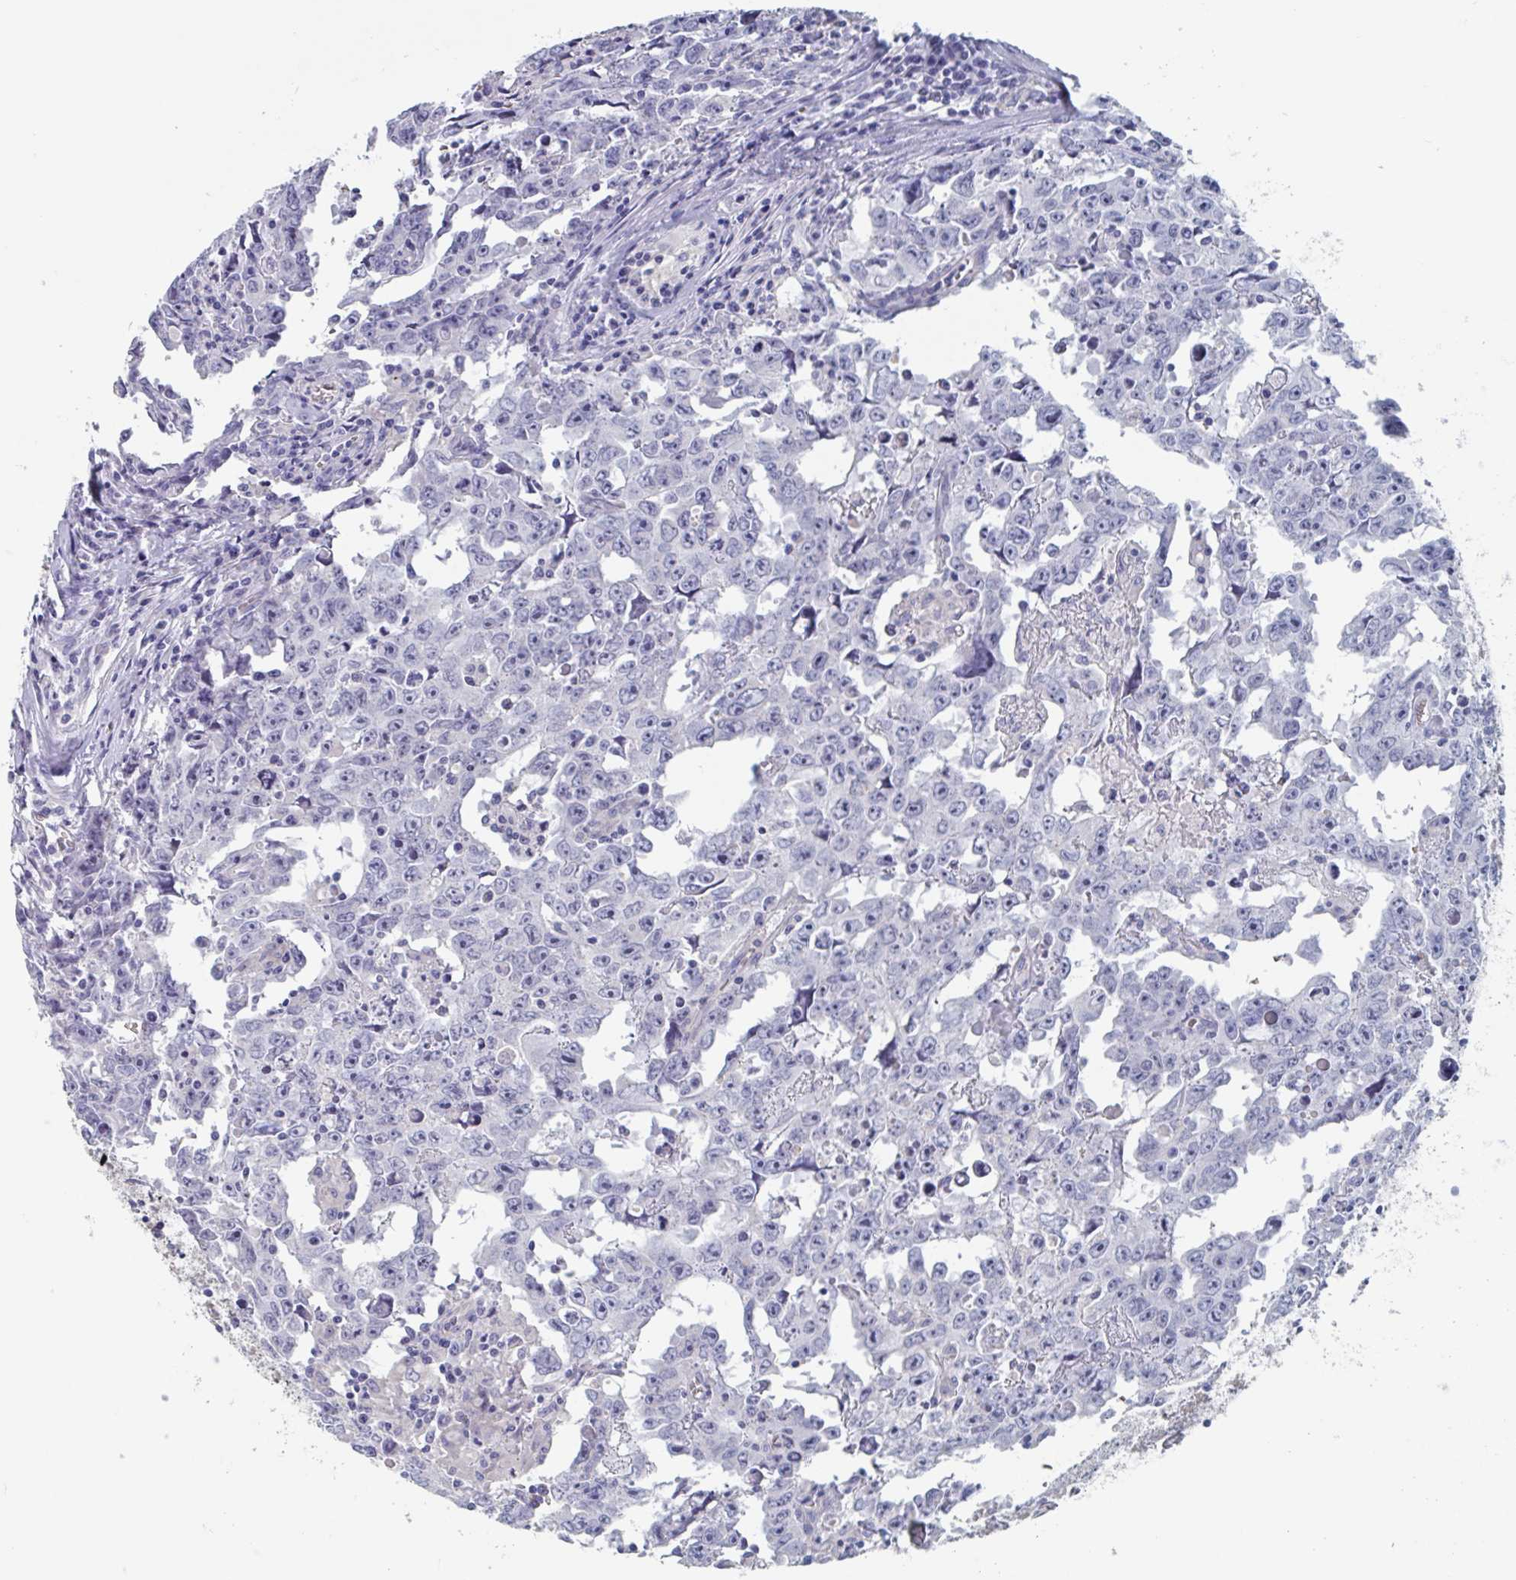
{"staining": {"intensity": "negative", "quantity": "none", "location": "none"}, "tissue": "testis cancer", "cell_type": "Tumor cells", "image_type": "cancer", "snomed": [{"axis": "morphology", "description": "Carcinoma, Embryonal, NOS"}, {"axis": "topography", "description": "Testis"}], "caption": "High power microscopy micrograph of an IHC micrograph of testis embryonal carcinoma, revealing no significant expression in tumor cells. (DAB (3,3'-diaminobenzidine) immunohistochemistry (IHC) with hematoxylin counter stain).", "gene": "ABHD16A", "patient": {"sex": "male", "age": 22}}